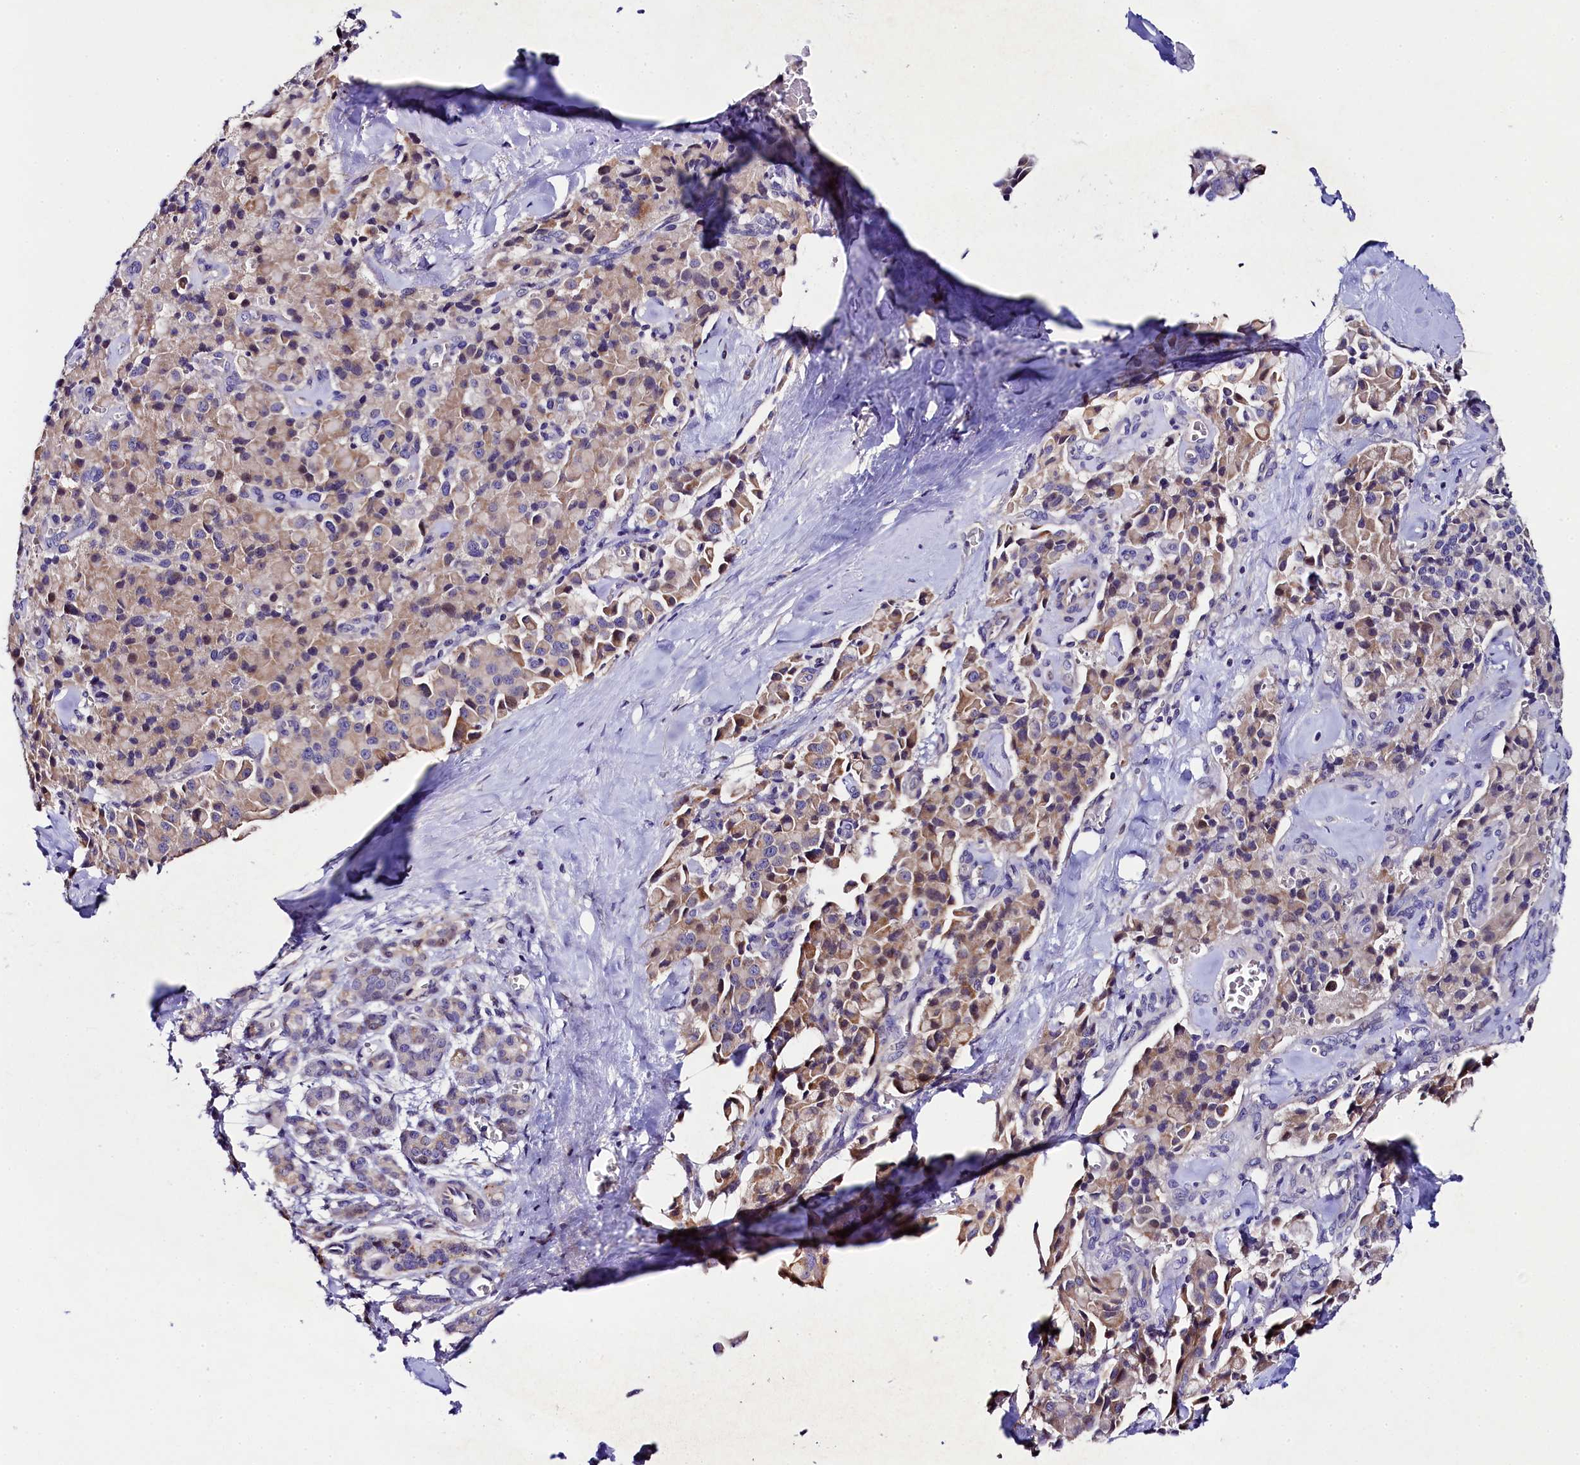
{"staining": {"intensity": "moderate", "quantity": "<25%", "location": "cytoplasmic/membranous"}, "tissue": "pancreatic cancer", "cell_type": "Tumor cells", "image_type": "cancer", "snomed": [{"axis": "morphology", "description": "Adenocarcinoma, NOS"}, {"axis": "topography", "description": "Pancreas"}], "caption": "About <25% of tumor cells in human adenocarcinoma (pancreatic) display moderate cytoplasmic/membranous protein staining as visualized by brown immunohistochemical staining.", "gene": "FXYD6", "patient": {"sex": "male", "age": 65}}